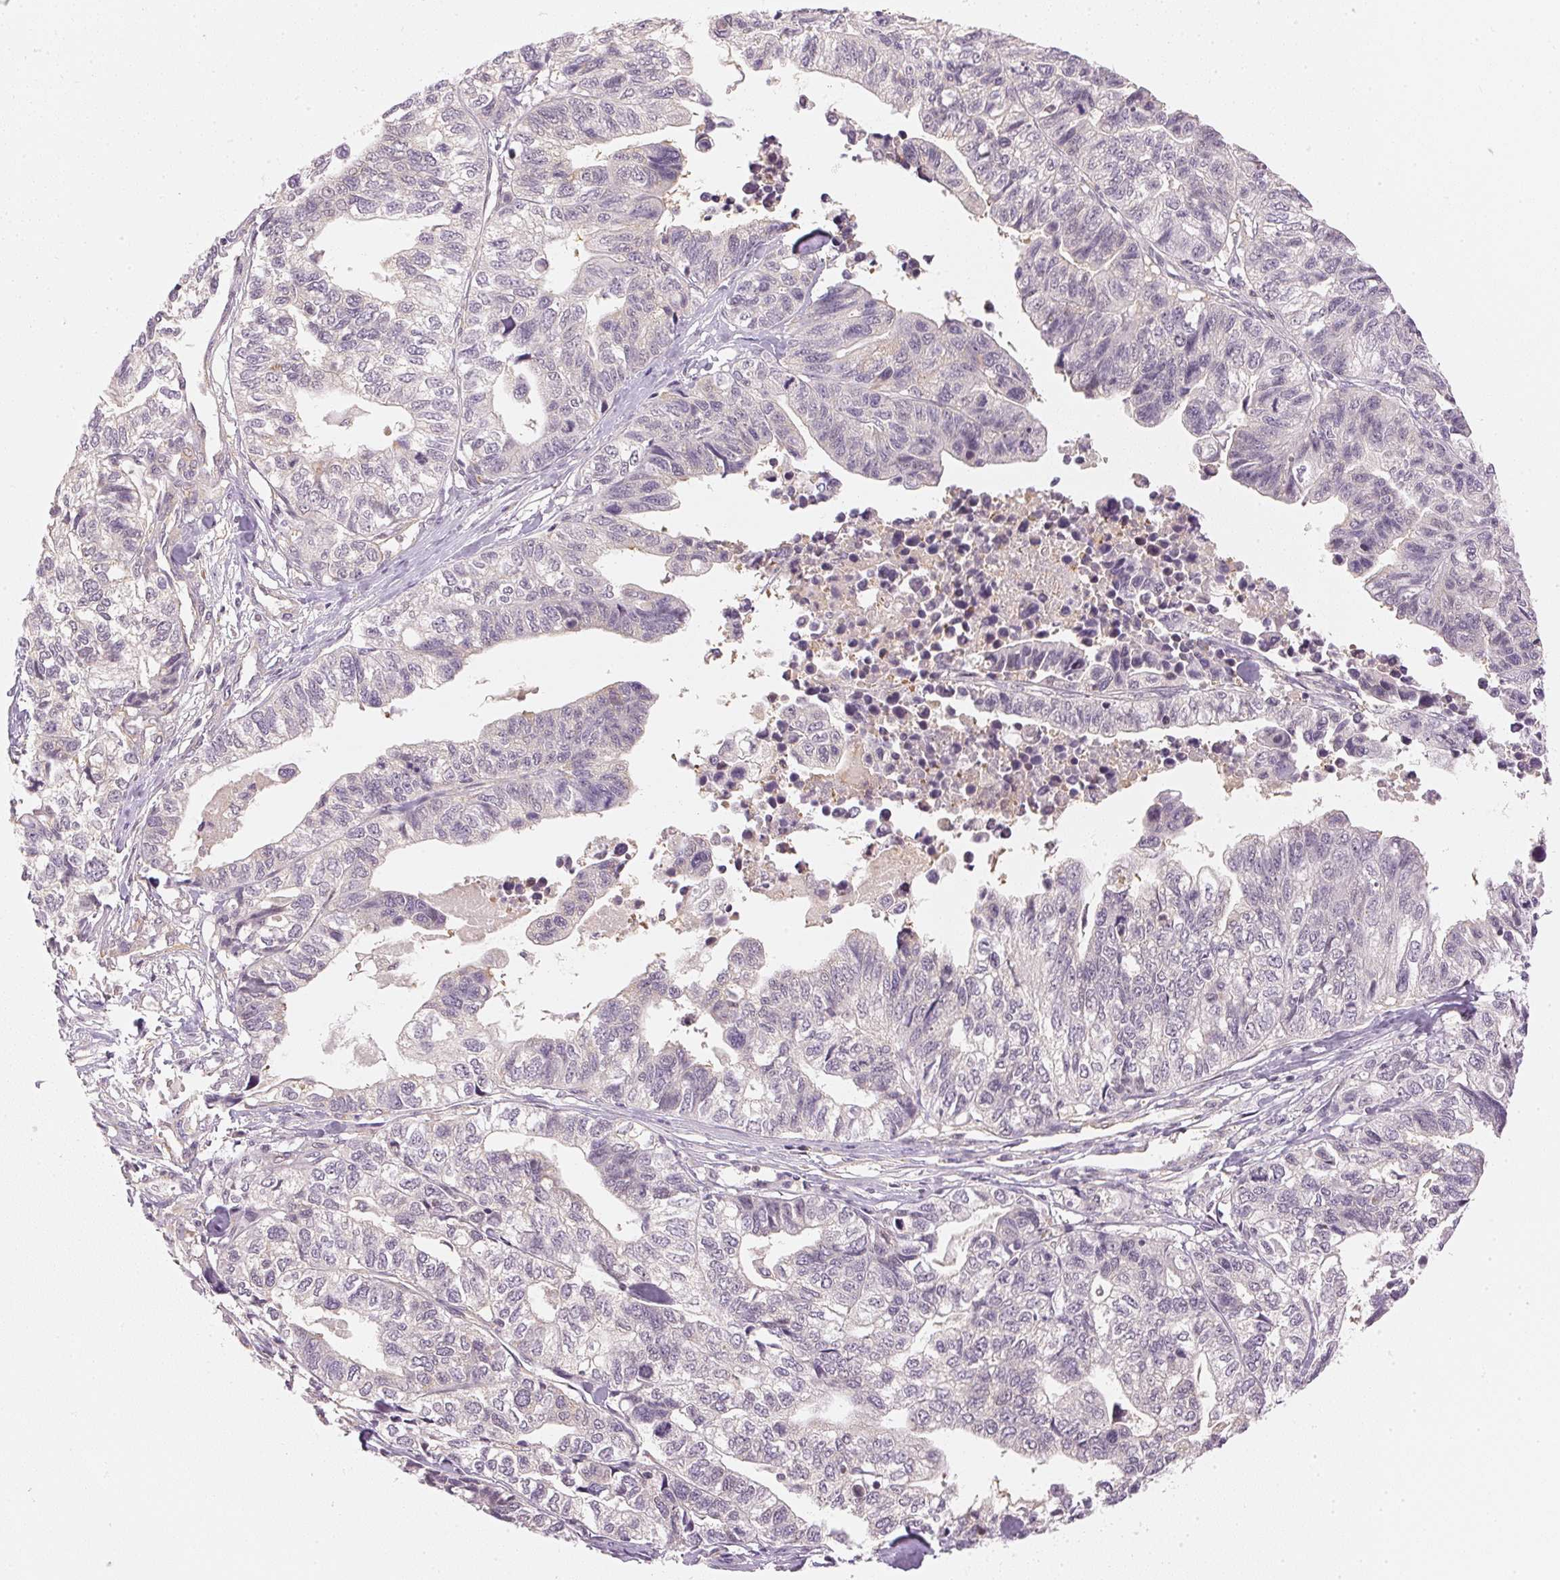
{"staining": {"intensity": "negative", "quantity": "none", "location": "none"}, "tissue": "stomach cancer", "cell_type": "Tumor cells", "image_type": "cancer", "snomed": [{"axis": "morphology", "description": "Adenocarcinoma, NOS"}, {"axis": "topography", "description": "Stomach, upper"}], "caption": "Micrograph shows no protein expression in tumor cells of stomach cancer (adenocarcinoma) tissue.", "gene": "KPRP", "patient": {"sex": "female", "age": 67}}